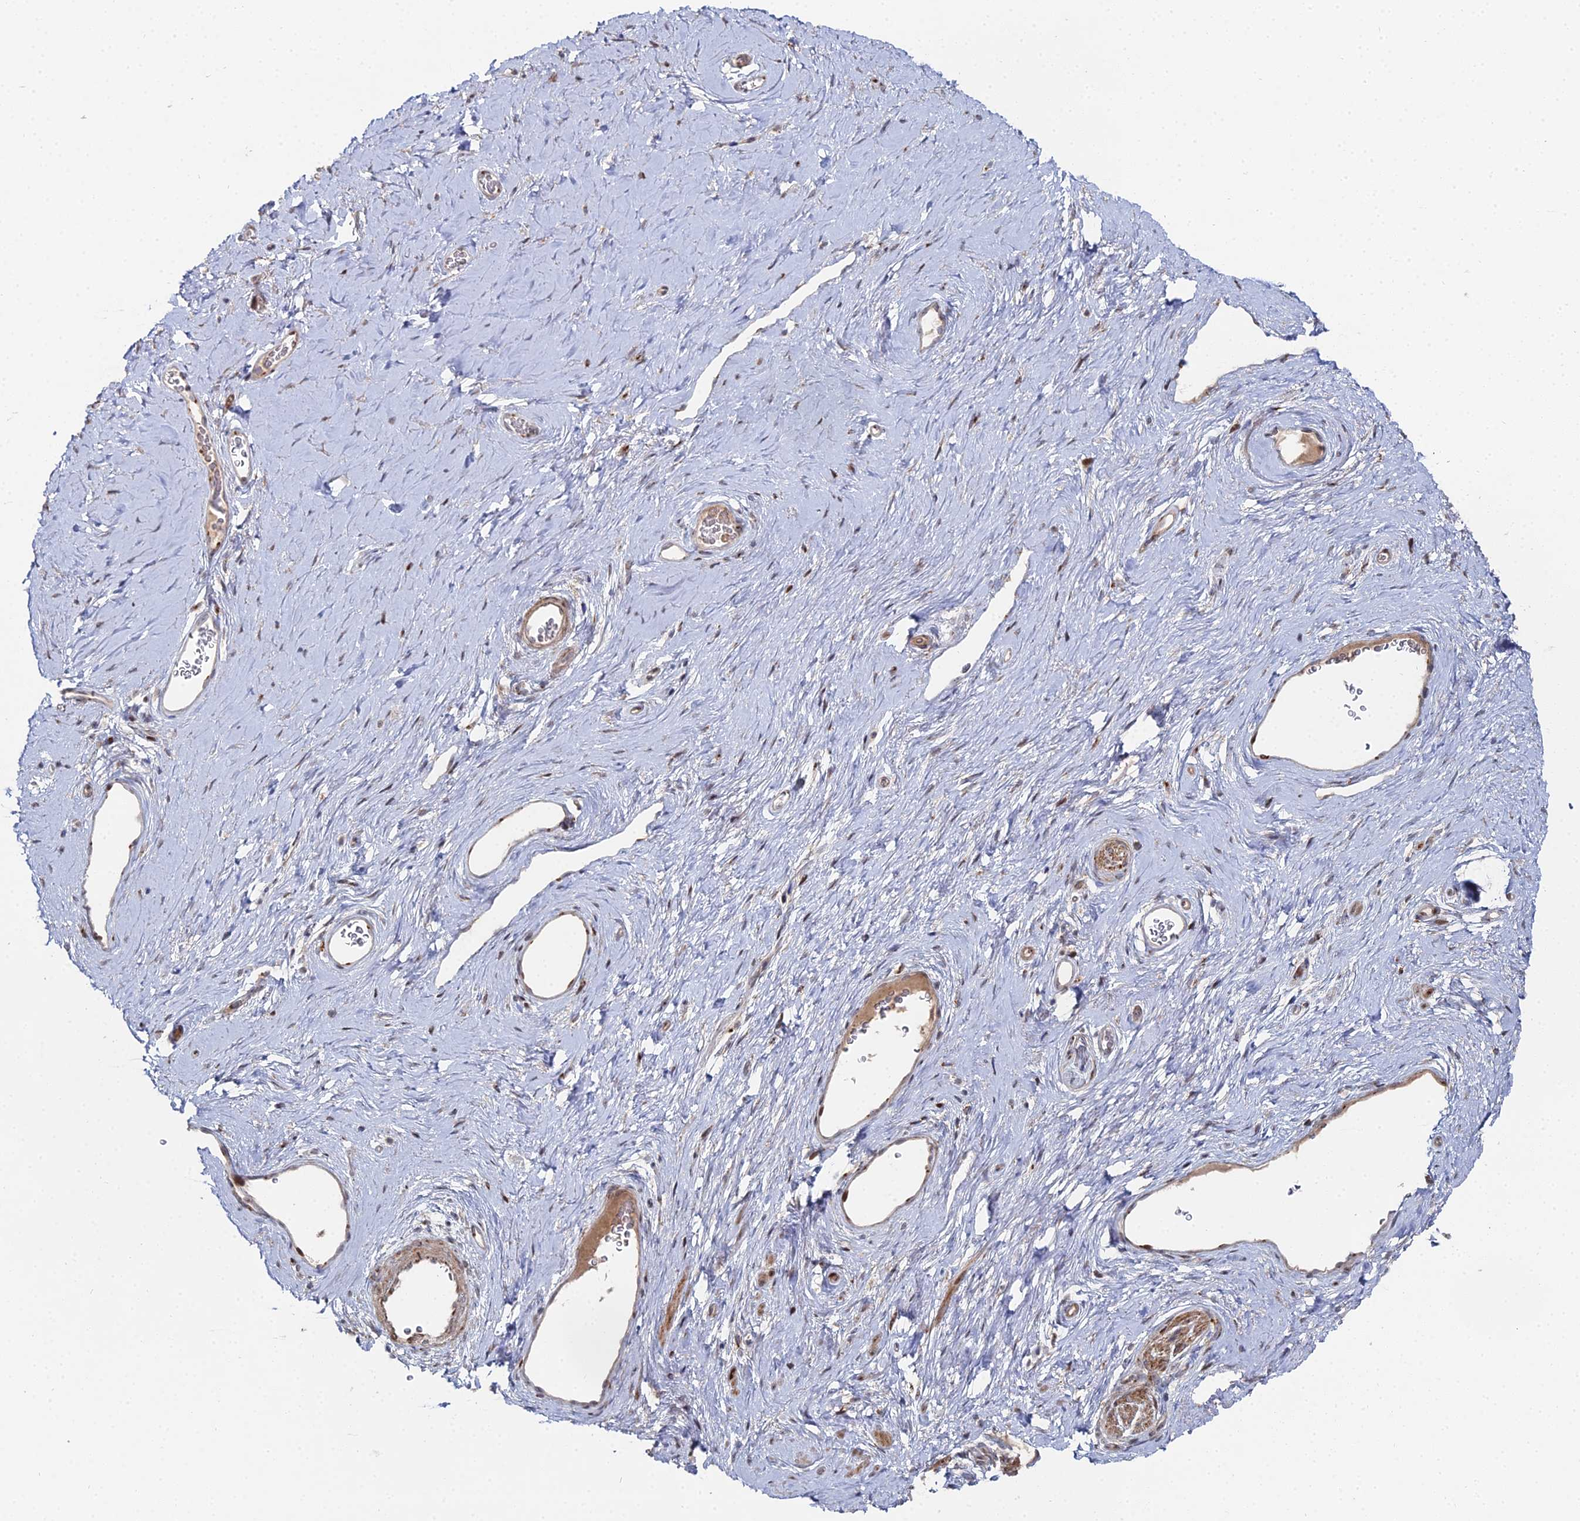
{"staining": {"intensity": "negative", "quantity": "none", "location": "none"}, "tissue": "adipose tissue", "cell_type": "Adipocytes", "image_type": "normal", "snomed": [{"axis": "morphology", "description": "Normal tissue, NOS"}, {"axis": "morphology", "description": "Adenocarcinoma, NOS"}, {"axis": "topography", "description": "Rectum"}, {"axis": "topography", "description": "Vagina"}, {"axis": "topography", "description": "Peripheral nerve tissue"}], "caption": "Human adipose tissue stained for a protein using immunohistochemistry reveals no staining in adipocytes.", "gene": "SGMS1", "patient": {"sex": "female", "age": 71}}